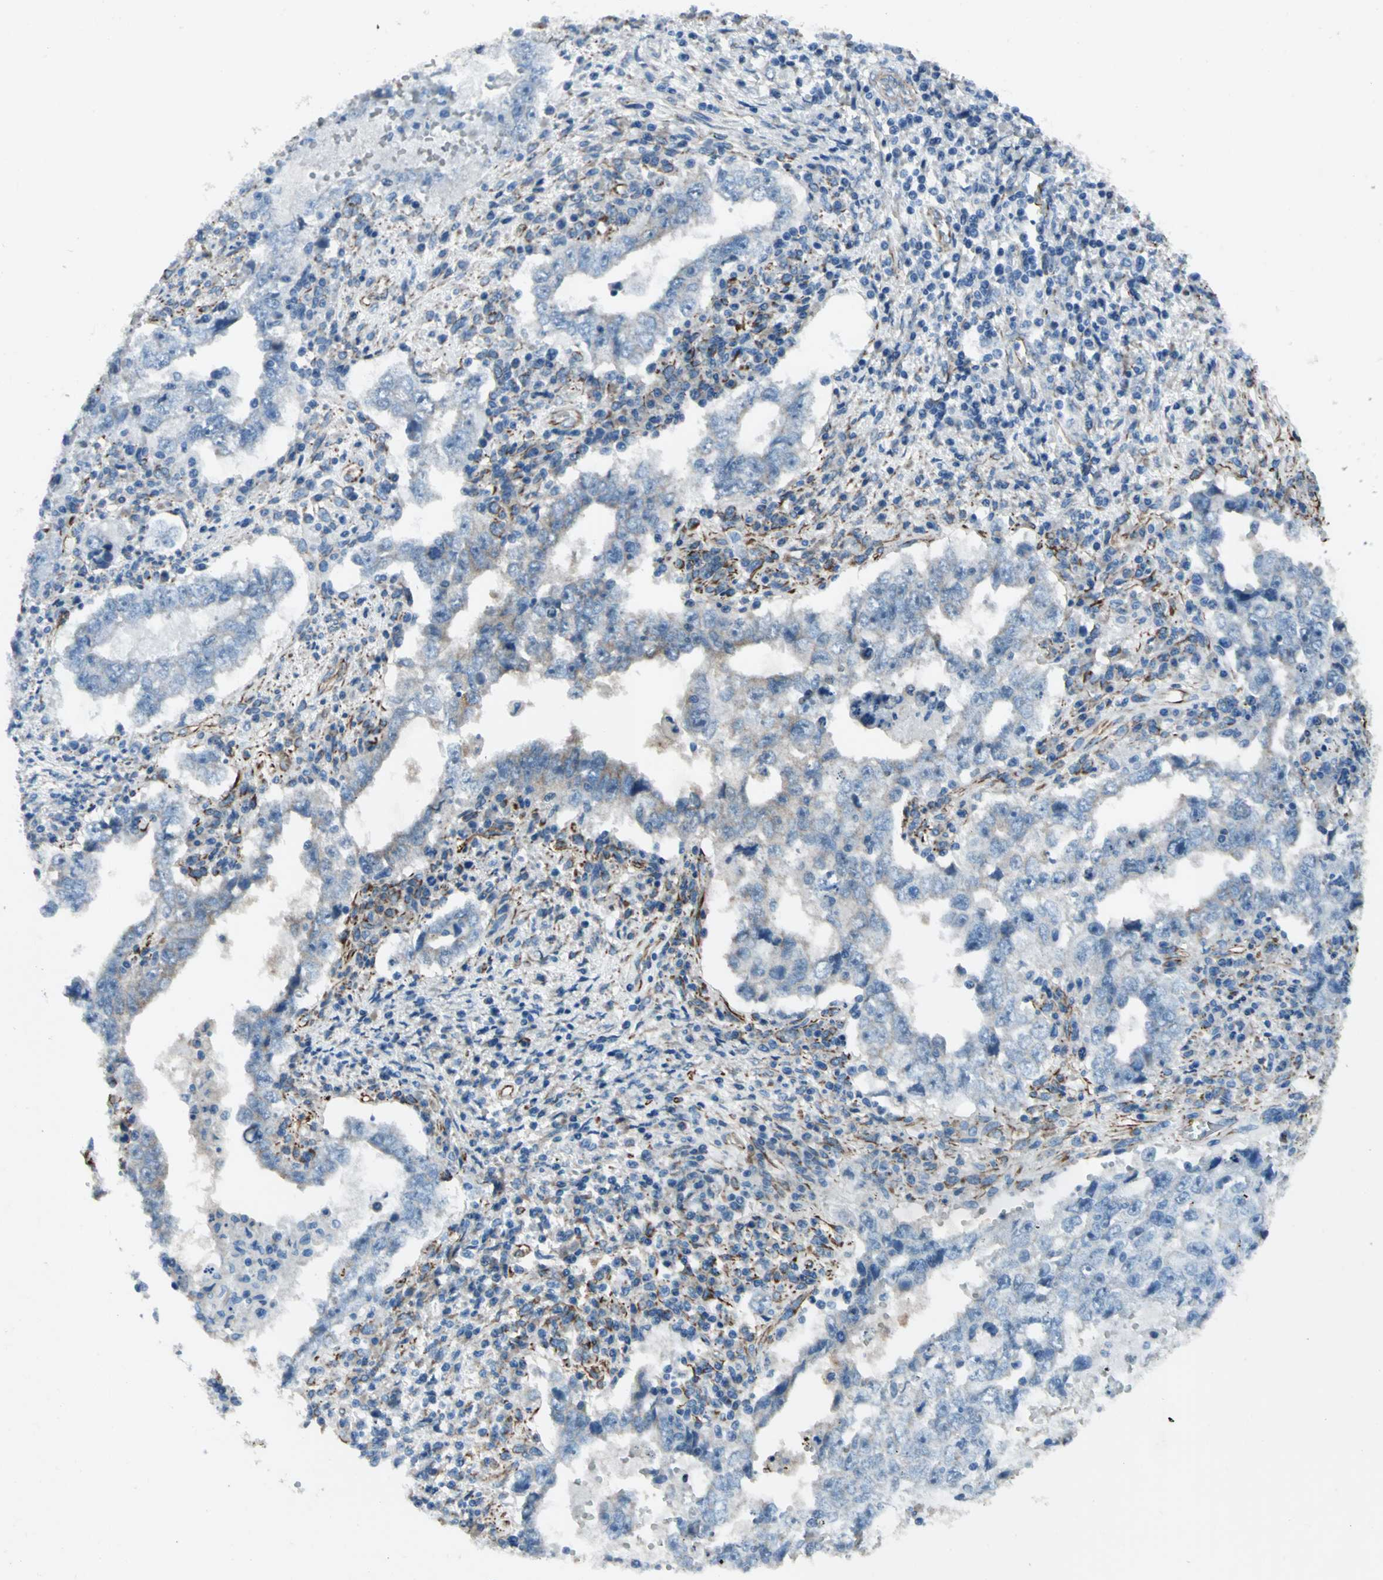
{"staining": {"intensity": "moderate", "quantity": "25%-75%", "location": "cytoplasmic/membranous"}, "tissue": "testis cancer", "cell_type": "Tumor cells", "image_type": "cancer", "snomed": [{"axis": "morphology", "description": "Carcinoma, Embryonal, NOS"}, {"axis": "topography", "description": "Testis"}], "caption": "The image demonstrates a brown stain indicating the presence of a protein in the cytoplasmic/membranous of tumor cells in testis cancer. The protein is stained brown, and the nuclei are stained in blue (DAB (3,3'-diaminobenzidine) IHC with brightfield microscopy, high magnification).", "gene": "EXD2", "patient": {"sex": "male", "age": 26}}